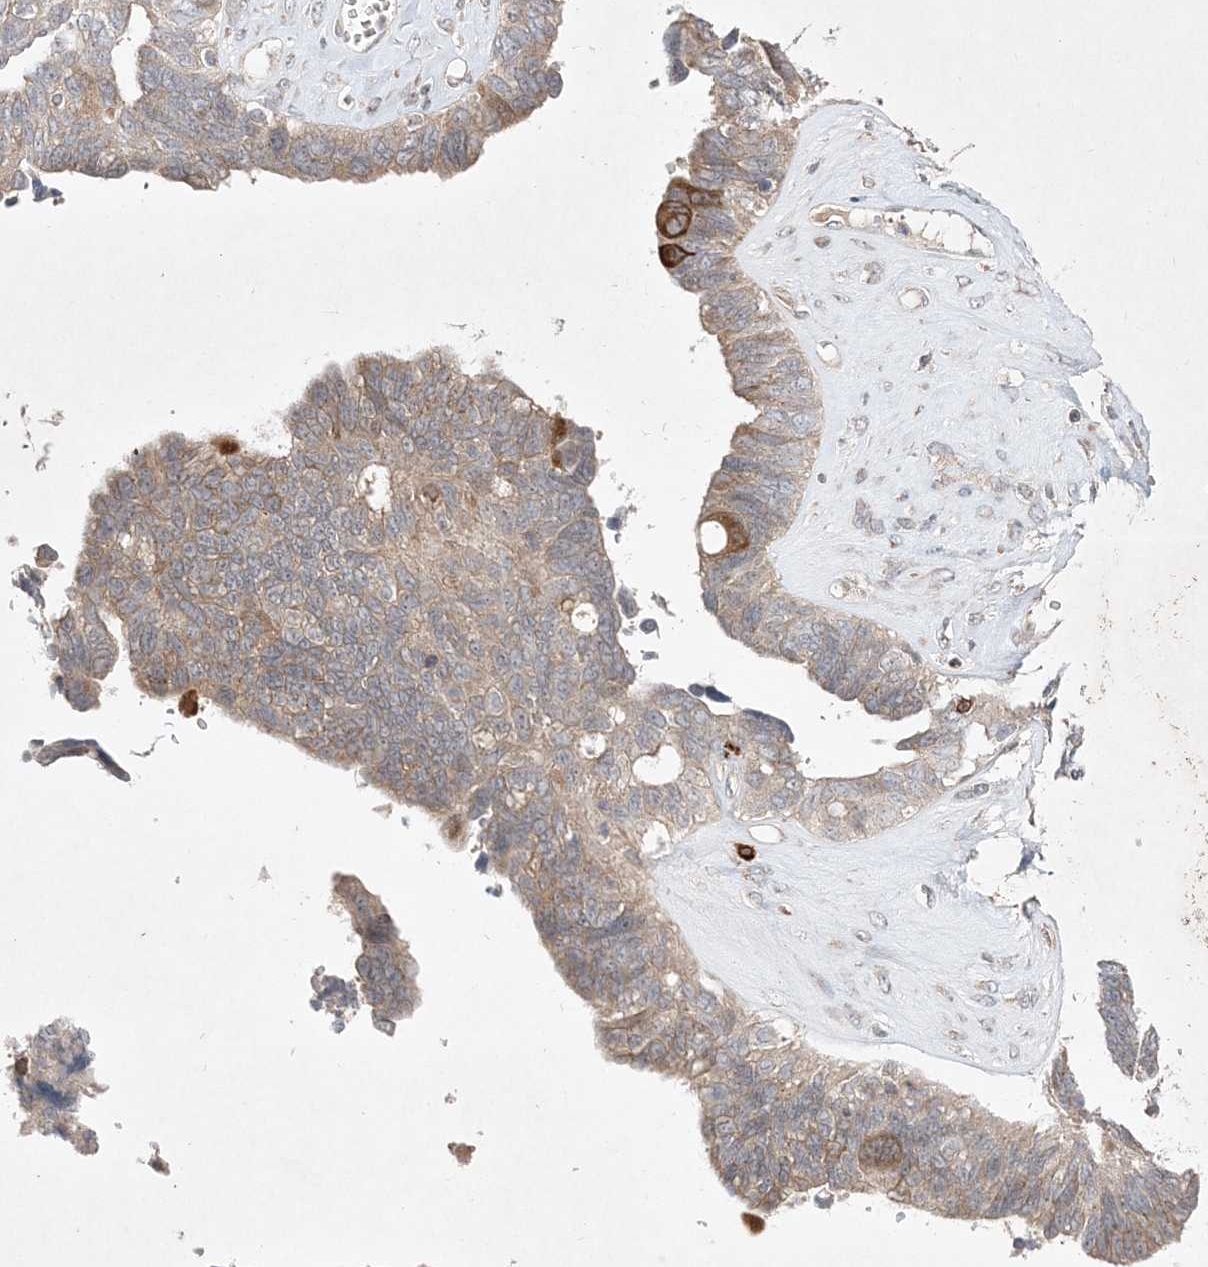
{"staining": {"intensity": "weak", "quantity": "25%-75%", "location": "cytoplasmic/membranous"}, "tissue": "ovarian cancer", "cell_type": "Tumor cells", "image_type": "cancer", "snomed": [{"axis": "morphology", "description": "Cystadenocarcinoma, serous, NOS"}, {"axis": "topography", "description": "Ovary"}], "caption": "Tumor cells show weak cytoplasmic/membranous expression in about 25%-75% of cells in ovarian serous cystadenocarcinoma.", "gene": "CLNK", "patient": {"sex": "female", "age": 79}}